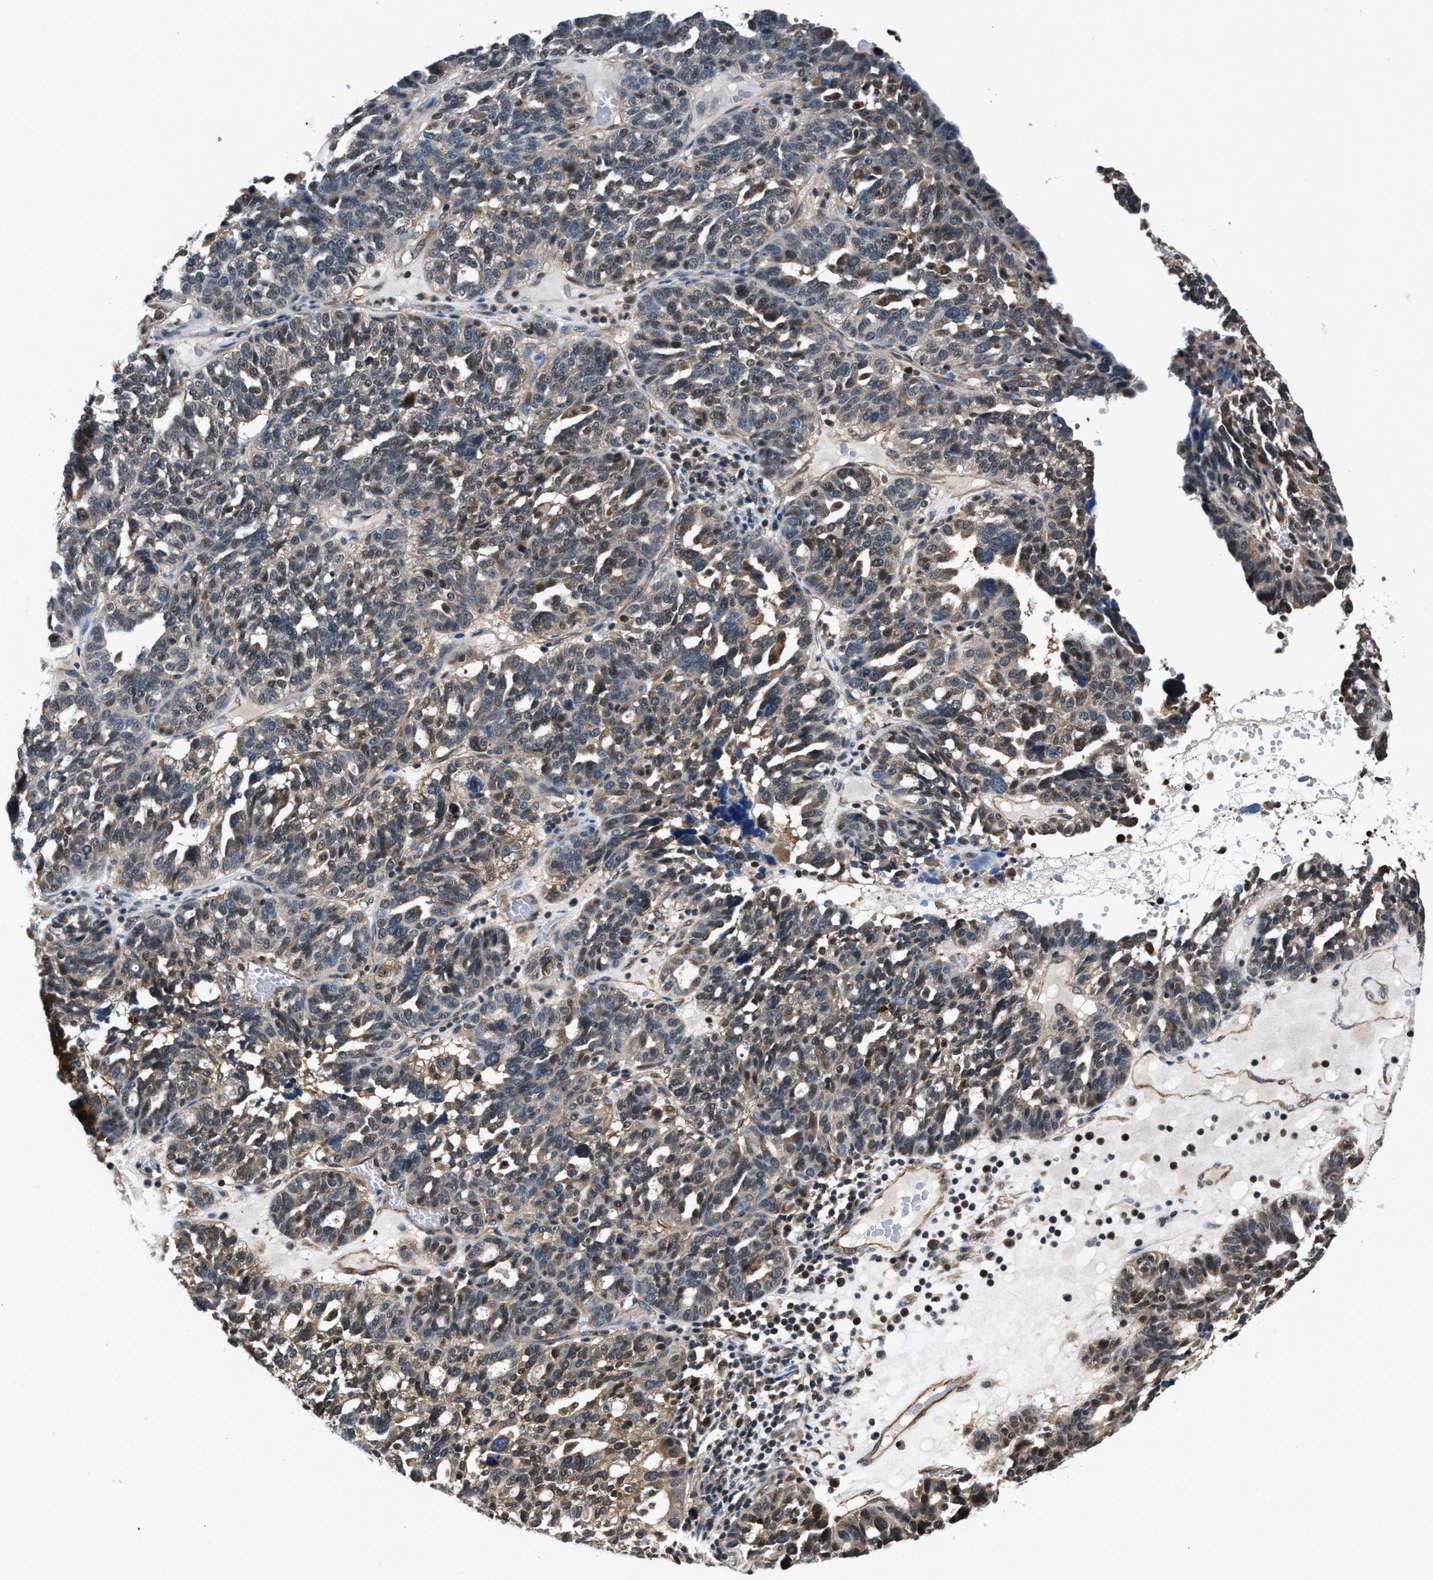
{"staining": {"intensity": "weak", "quantity": "25%-75%", "location": "cytoplasmic/membranous,nuclear"}, "tissue": "ovarian cancer", "cell_type": "Tumor cells", "image_type": "cancer", "snomed": [{"axis": "morphology", "description": "Cystadenocarcinoma, serous, NOS"}, {"axis": "topography", "description": "Ovary"}], "caption": "The image displays immunohistochemical staining of serous cystadenocarcinoma (ovarian). There is weak cytoplasmic/membranous and nuclear expression is present in about 25%-75% of tumor cells.", "gene": "RBM33", "patient": {"sex": "female", "age": 59}}